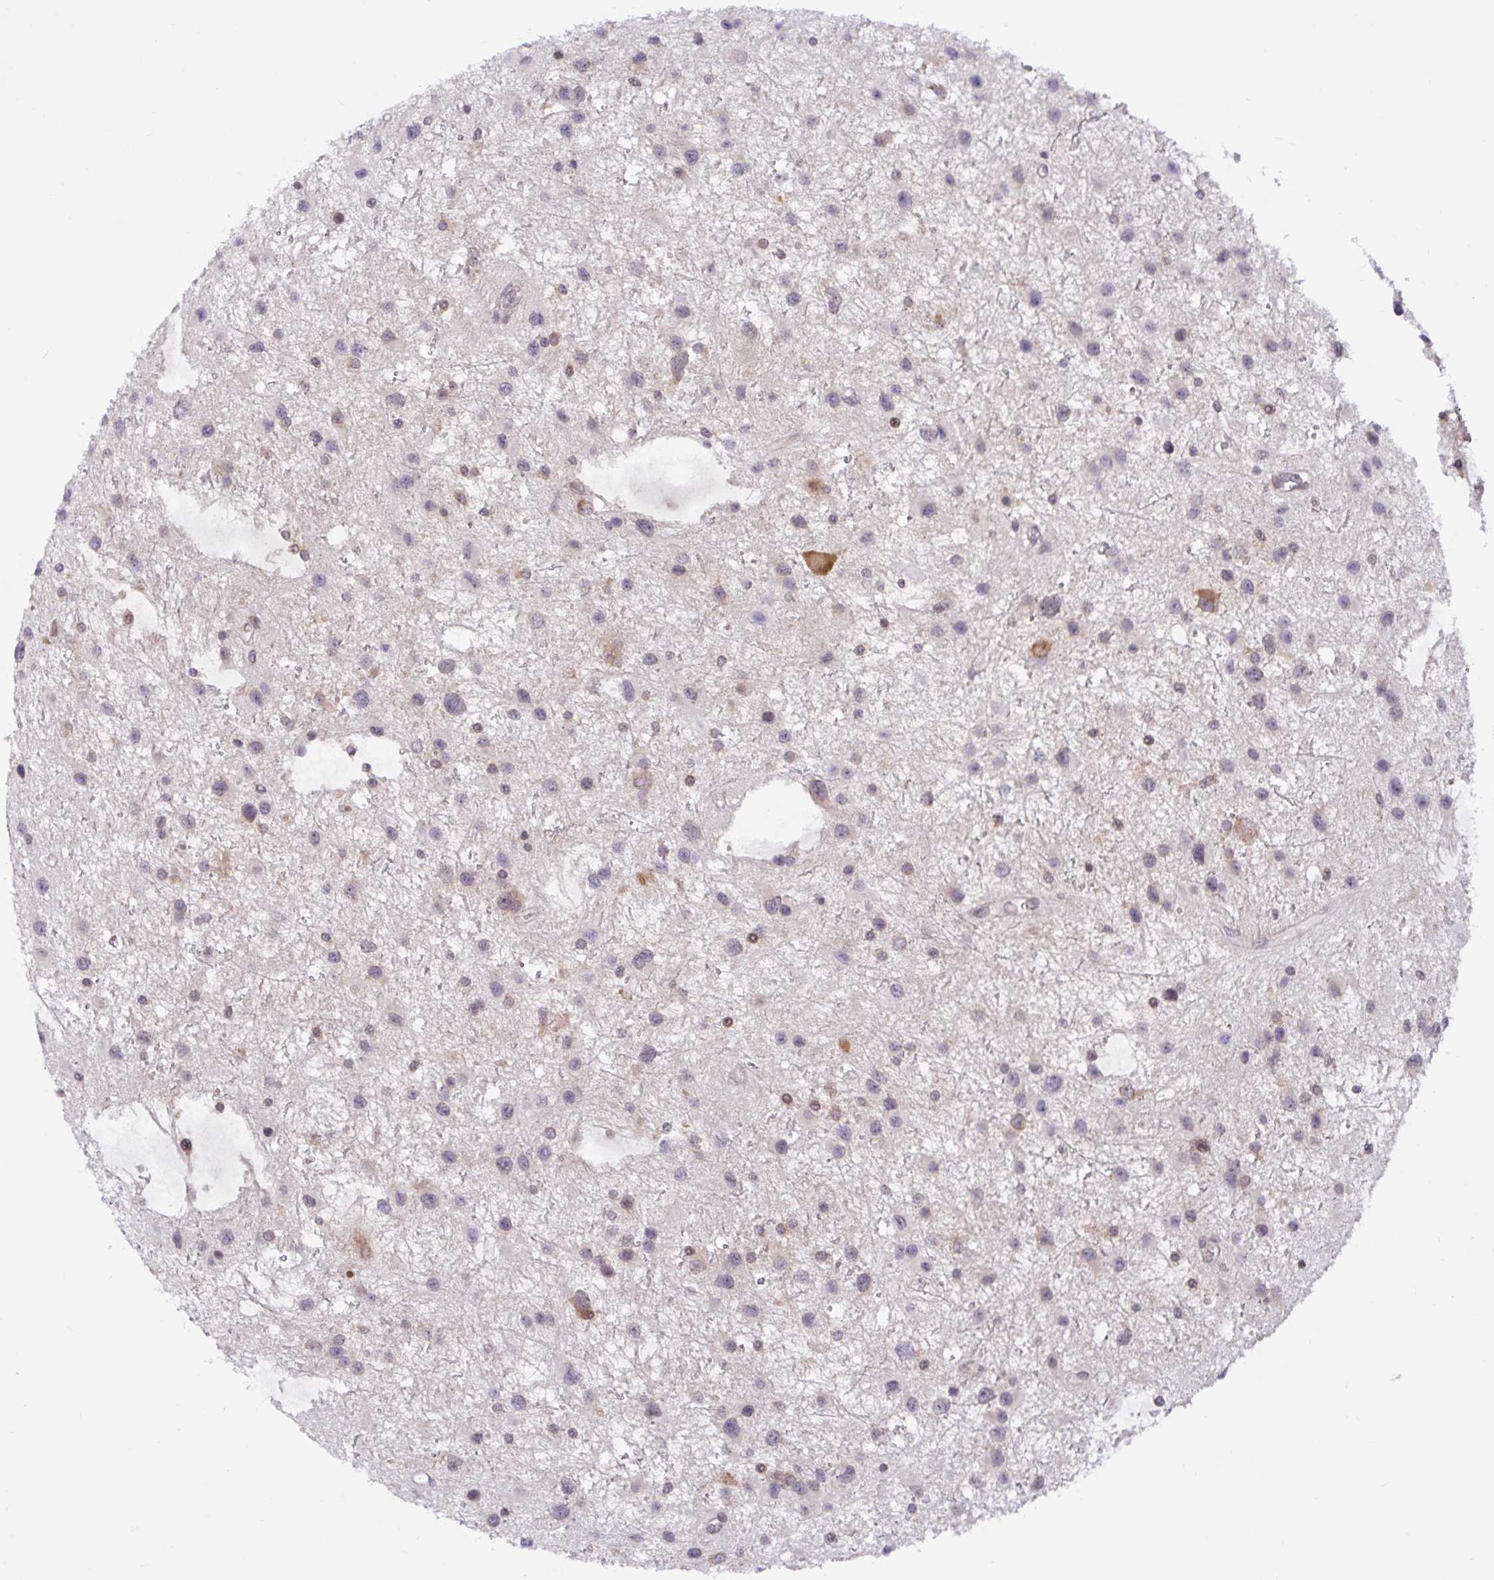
{"staining": {"intensity": "weak", "quantity": "<25%", "location": "cytoplasmic/membranous"}, "tissue": "glioma", "cell_type": "Tumor cells", "image_type": "cancer", "snomed": [{"axis": "morphology", "description": "Glioma, malignant, Low grade"}, {"axis": "topography", "description": "Brain"}], "caption": "A photomicrograph of human malignant low-grade glioma is negative for staining in tumor cells.", "gene": "LARP1", "patient": {"sex": "female", "age": 32}}